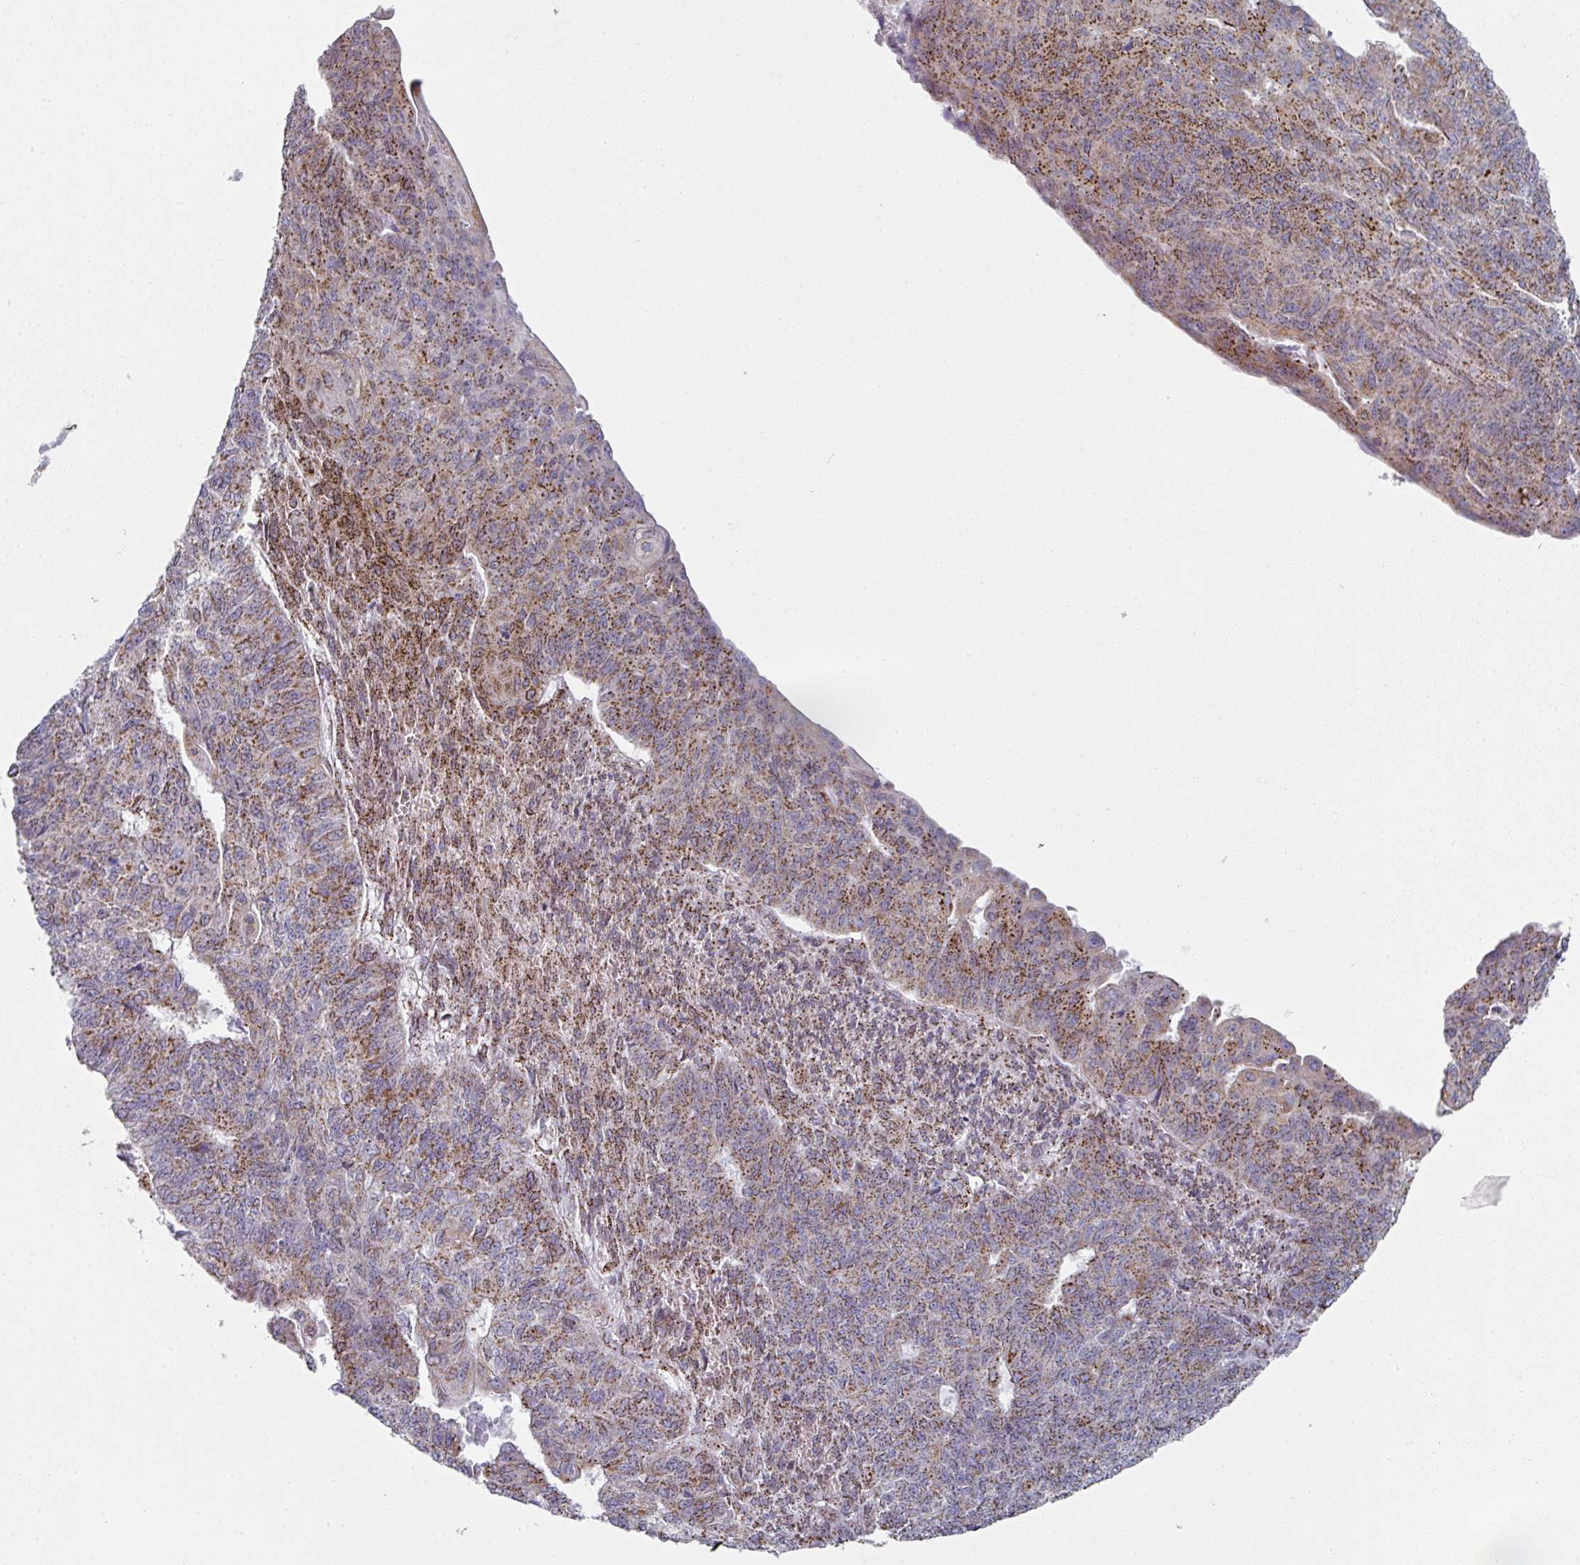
{"staining": {"intensity": "strong", "quantity": ">75%", "location": "cytoplasmic/membranous"}, "tissue": "endometrial cancer", "cell_type": "Tumor cells", "image_type": "cancer", "snomed": [{"axis": "morphology", "description": "Adenocarcinoma, NOS"}, {"axis": "topography", "description": "Endometrium"}], "caption": "Adenocarcinoma (endometrial) stained with a protein marker displays strong staining in tumor cells.", "gene": "CCDC85B", "patient": {"sex": "female", "age": 32}}